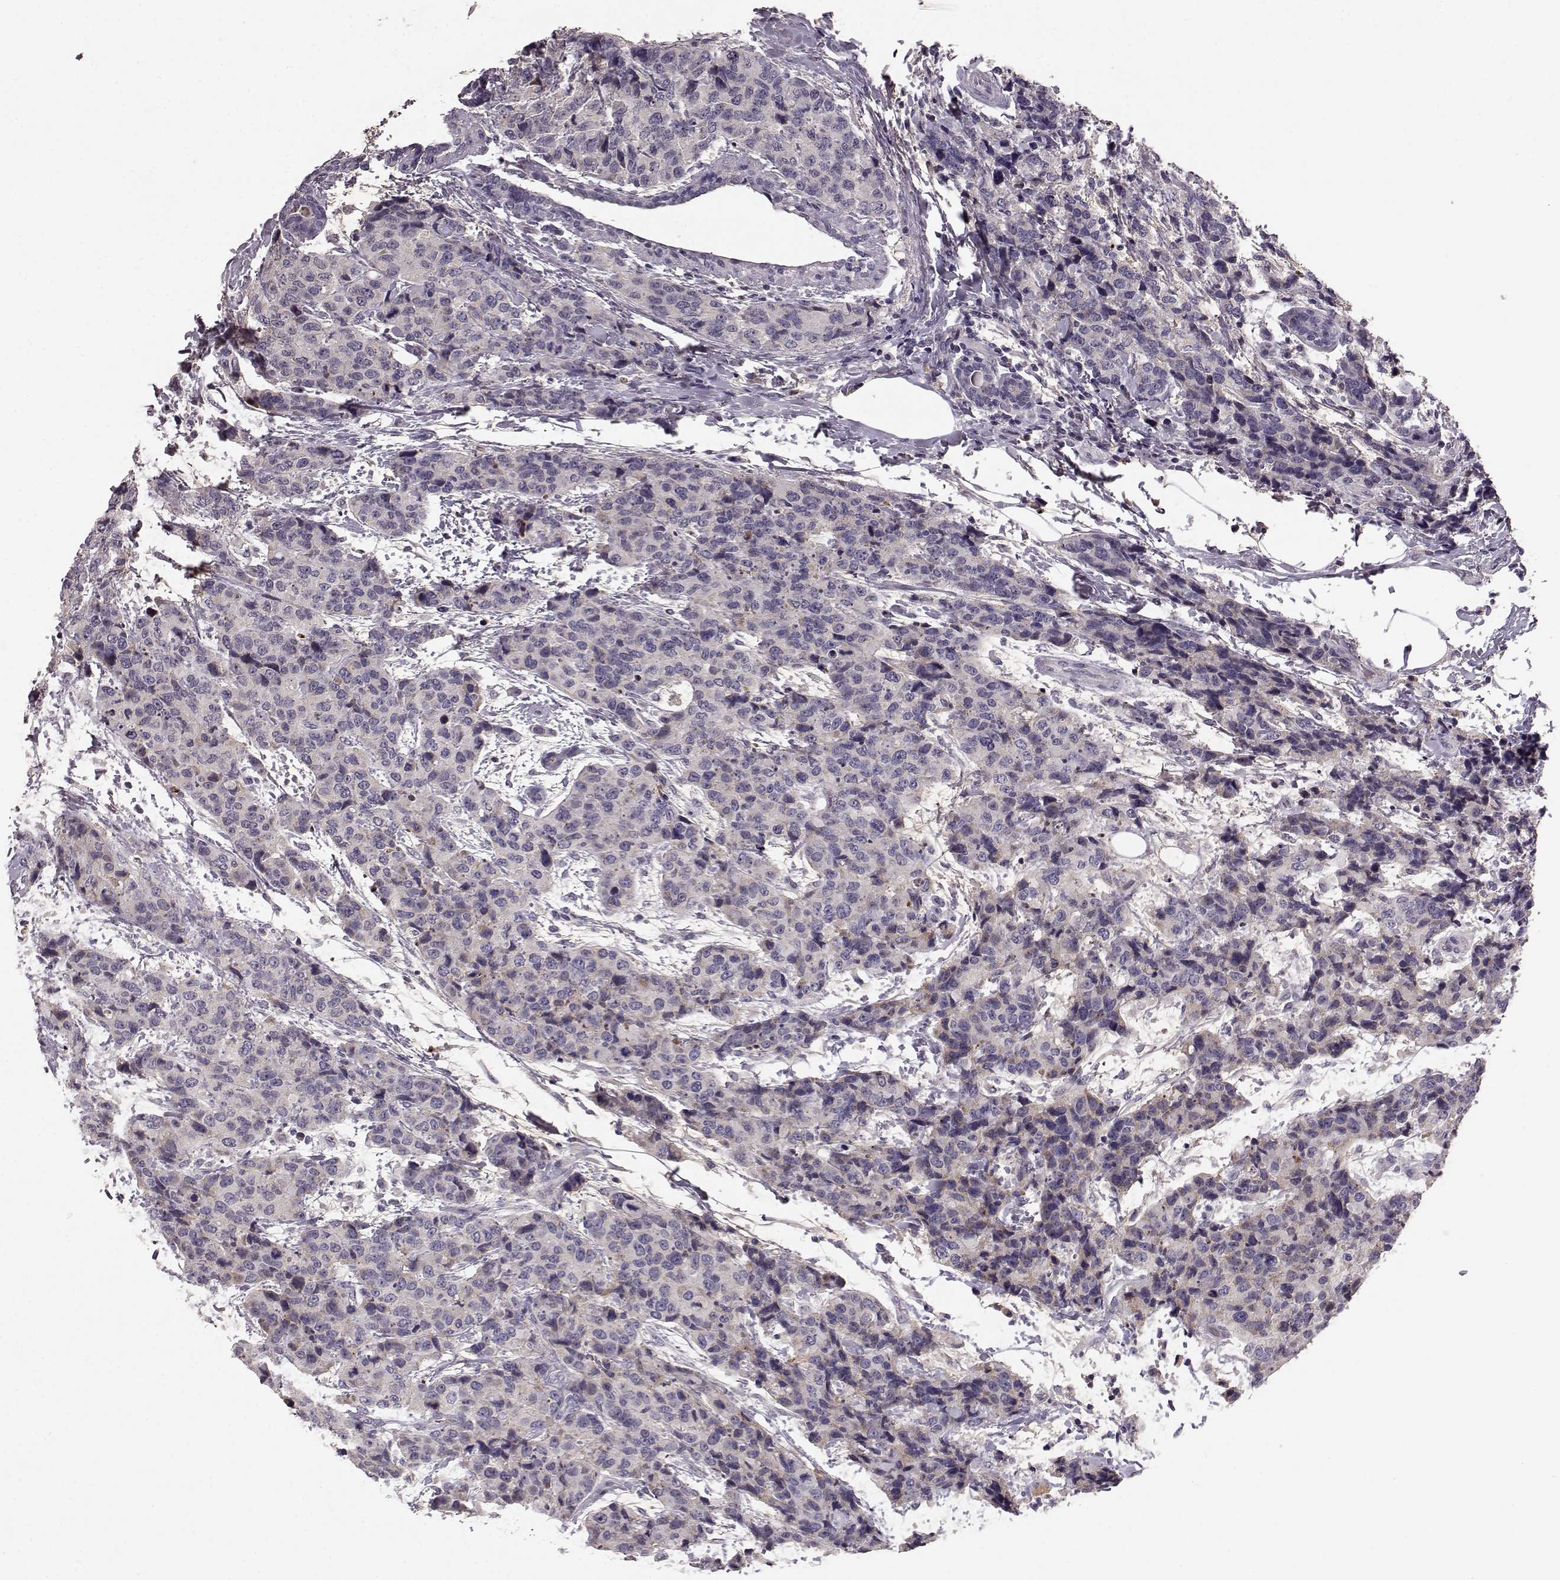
{"staining": {"intensity": "negative", "quantity": "none", "location": "none"}, "tissue": "breast cancer", "cell_type": "Tumor cells", "image_type": "cancer", "snomed": [{"axis": "morphology", "description": "Lobular carcinoma"}, {"axis": "topography", "description": "Breast"}], "caption": "This is an IHC photomicrograph of human lobular carcinoma (breast). There is no expression in tumor cells.", "gene": "YJEFN3", "patient": {"sex": "female", "age": 59}}